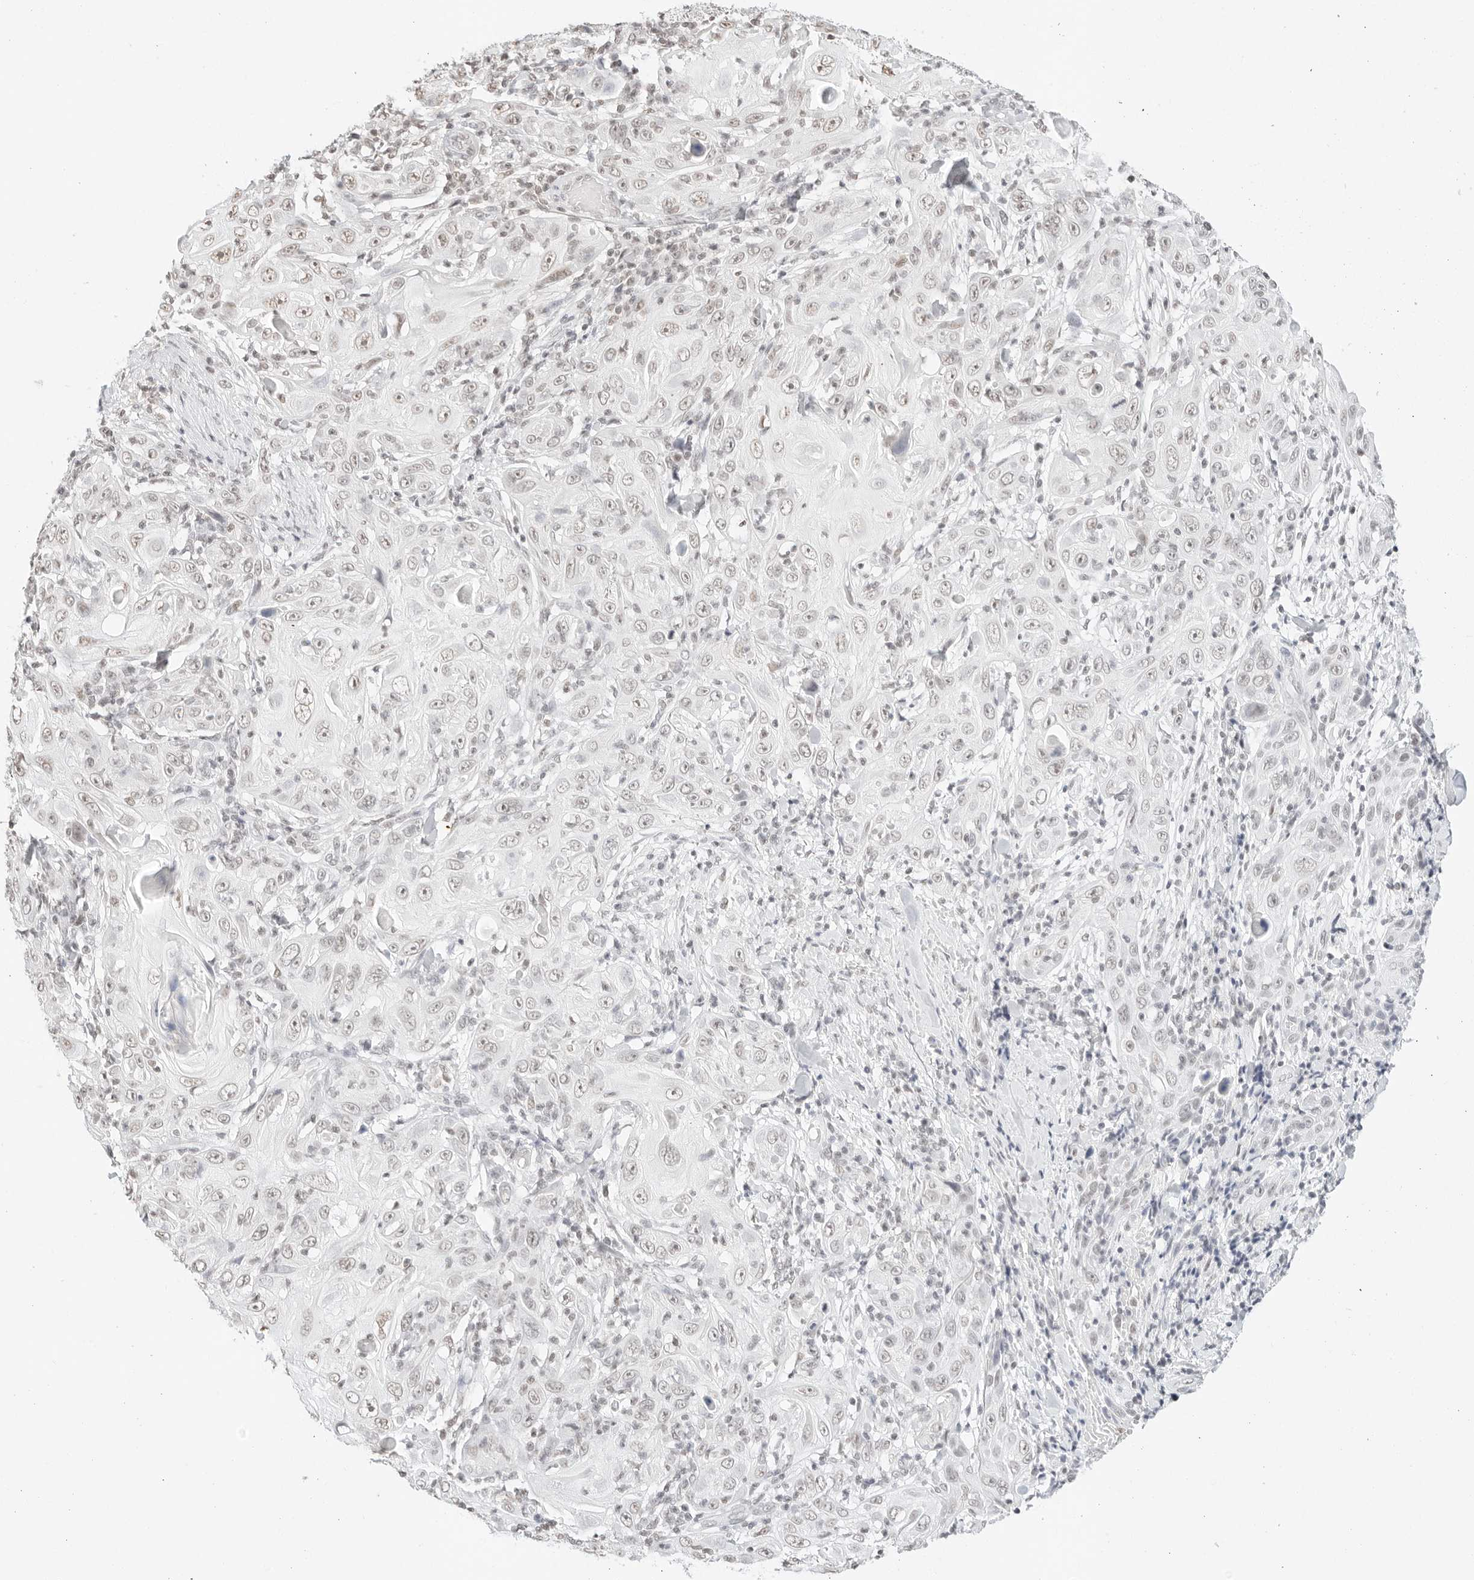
{"staining": {"intensity": "weak", "quantity": "<25%", "location": "nuclear"}, "tissue": "skin cancer", "cell_type": "Tumor cells", "image_type": "cancer", "snomed": [{"axis": "morphology", "description": "Squamous cell carcinoma, NOS"}, {"axis": "topography", "description": "Skin"}], "caption": "A photomicrograph of skin cancer stained for a protein exhibits no brown staining in tumor cells.", "gene": "FBLN5", "patient": {"sex": "female", "age": 88}}